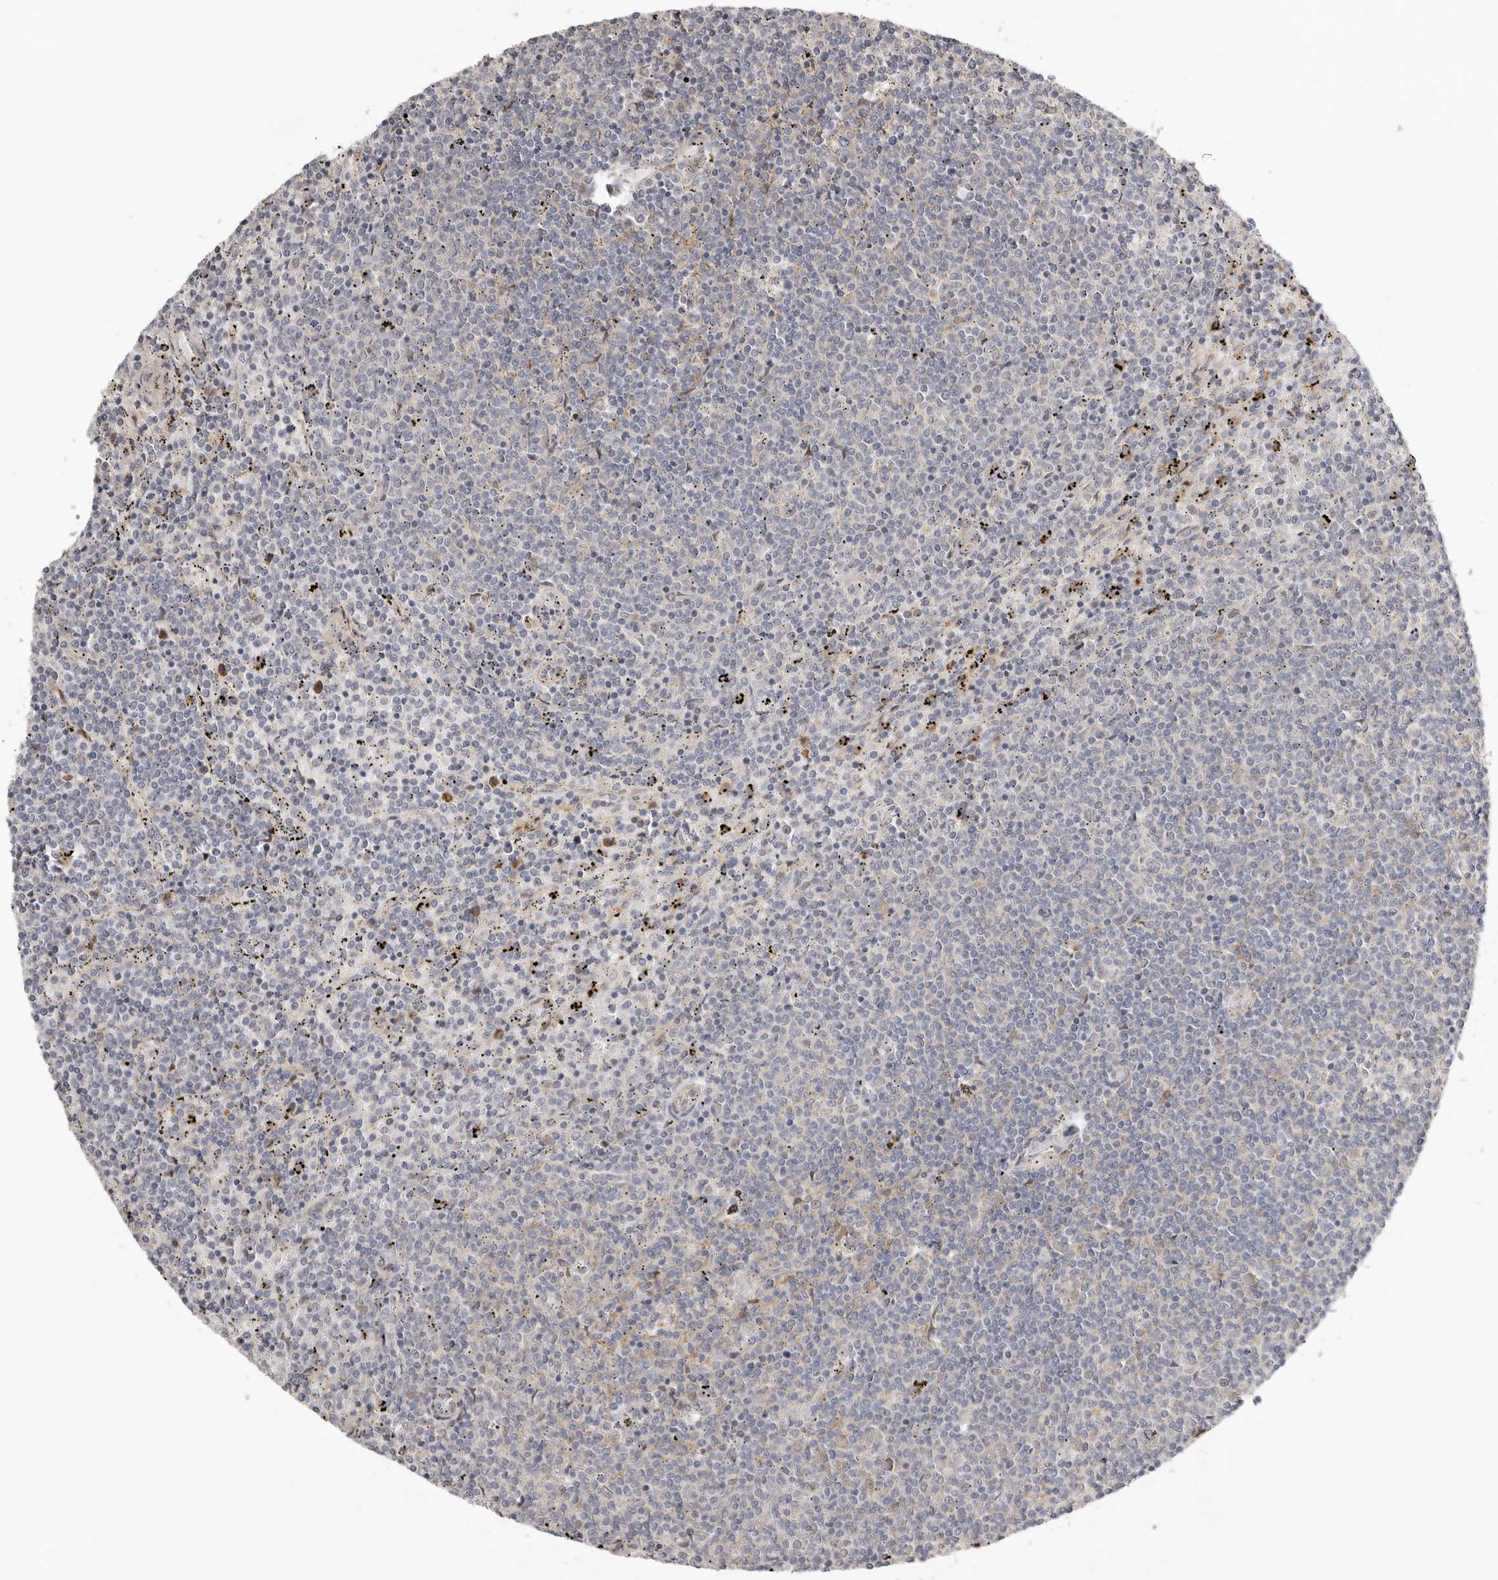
{"staining": {"intensity": "negative", "quantity": "none", "location": "none"}, "tissue": "lymphoma", "cell_type": "Tumor cells", "image_type": "cancer", "snomed": [{"axis": "morphology", "description": "Malignant lymphoma, non-Hodgkin's type, Low grade"}, {"axis": "topography", "description": "Spleen"}], "caption": "Tumor cells are negative for protein expression in human low-grade malignant lymphoma, non-Hodgkin's type.", "gene": "MSRB2", "patient": {"sex": "female", "age": 50}}